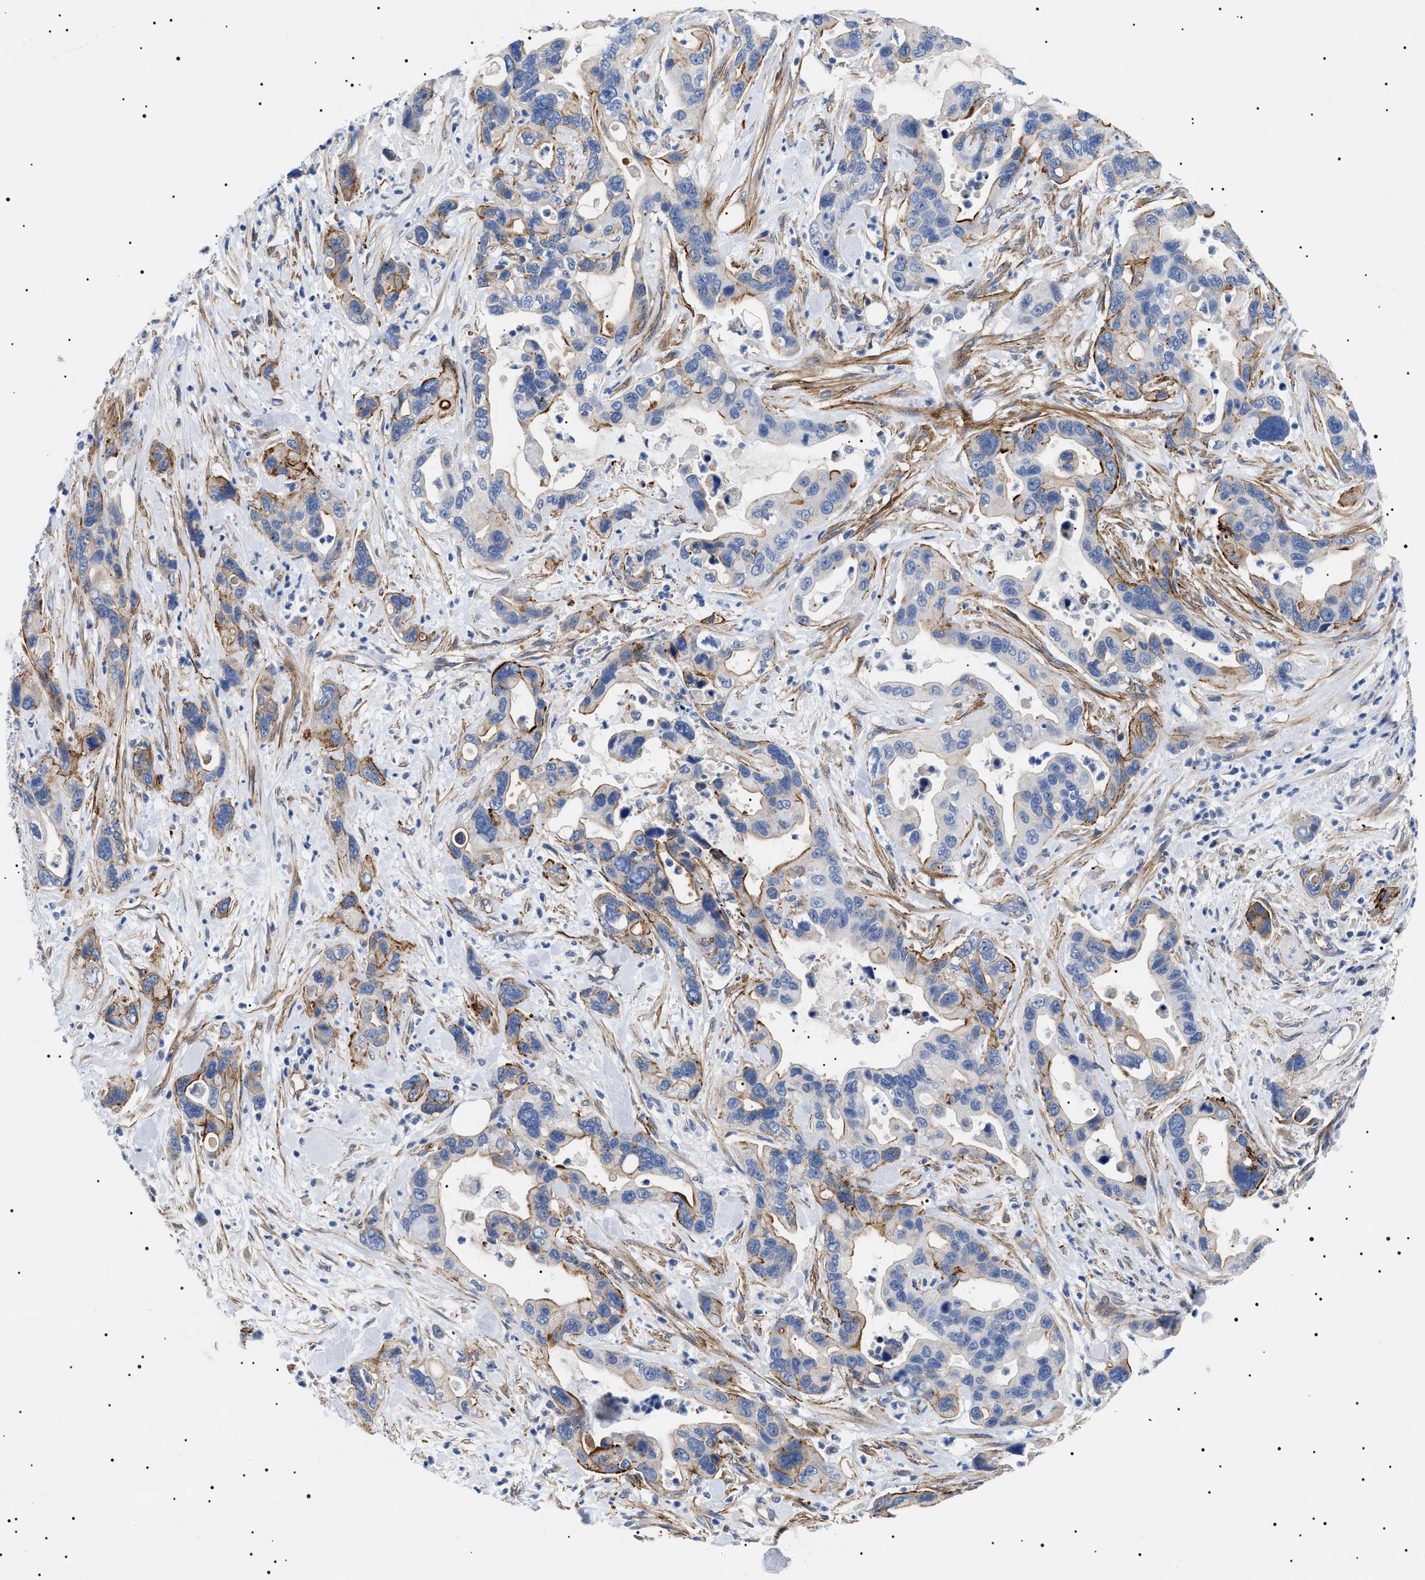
{"staining": {"intensity": "moderate", "quantity": "25%-75%", "location": "cytoplasmic/membranous"}, "tissue": "pancreatic cancer", "cell_type": "Tumor cells", "image_type": "cancer", "snomed": [{"axis": "morphology", "description": "Adenocarcinoma, NOS"}, {"axis": "topography", "description": "Pancreas"}], "caption": "Pancreatic adenocarcinoma stained with immunohistochemistry shows moderate cytoplasmic/membranous staining in about 25%-75% of tumor cells.", "gene": "TMEM222", "patient": {"sex": "female", "age": 70}}